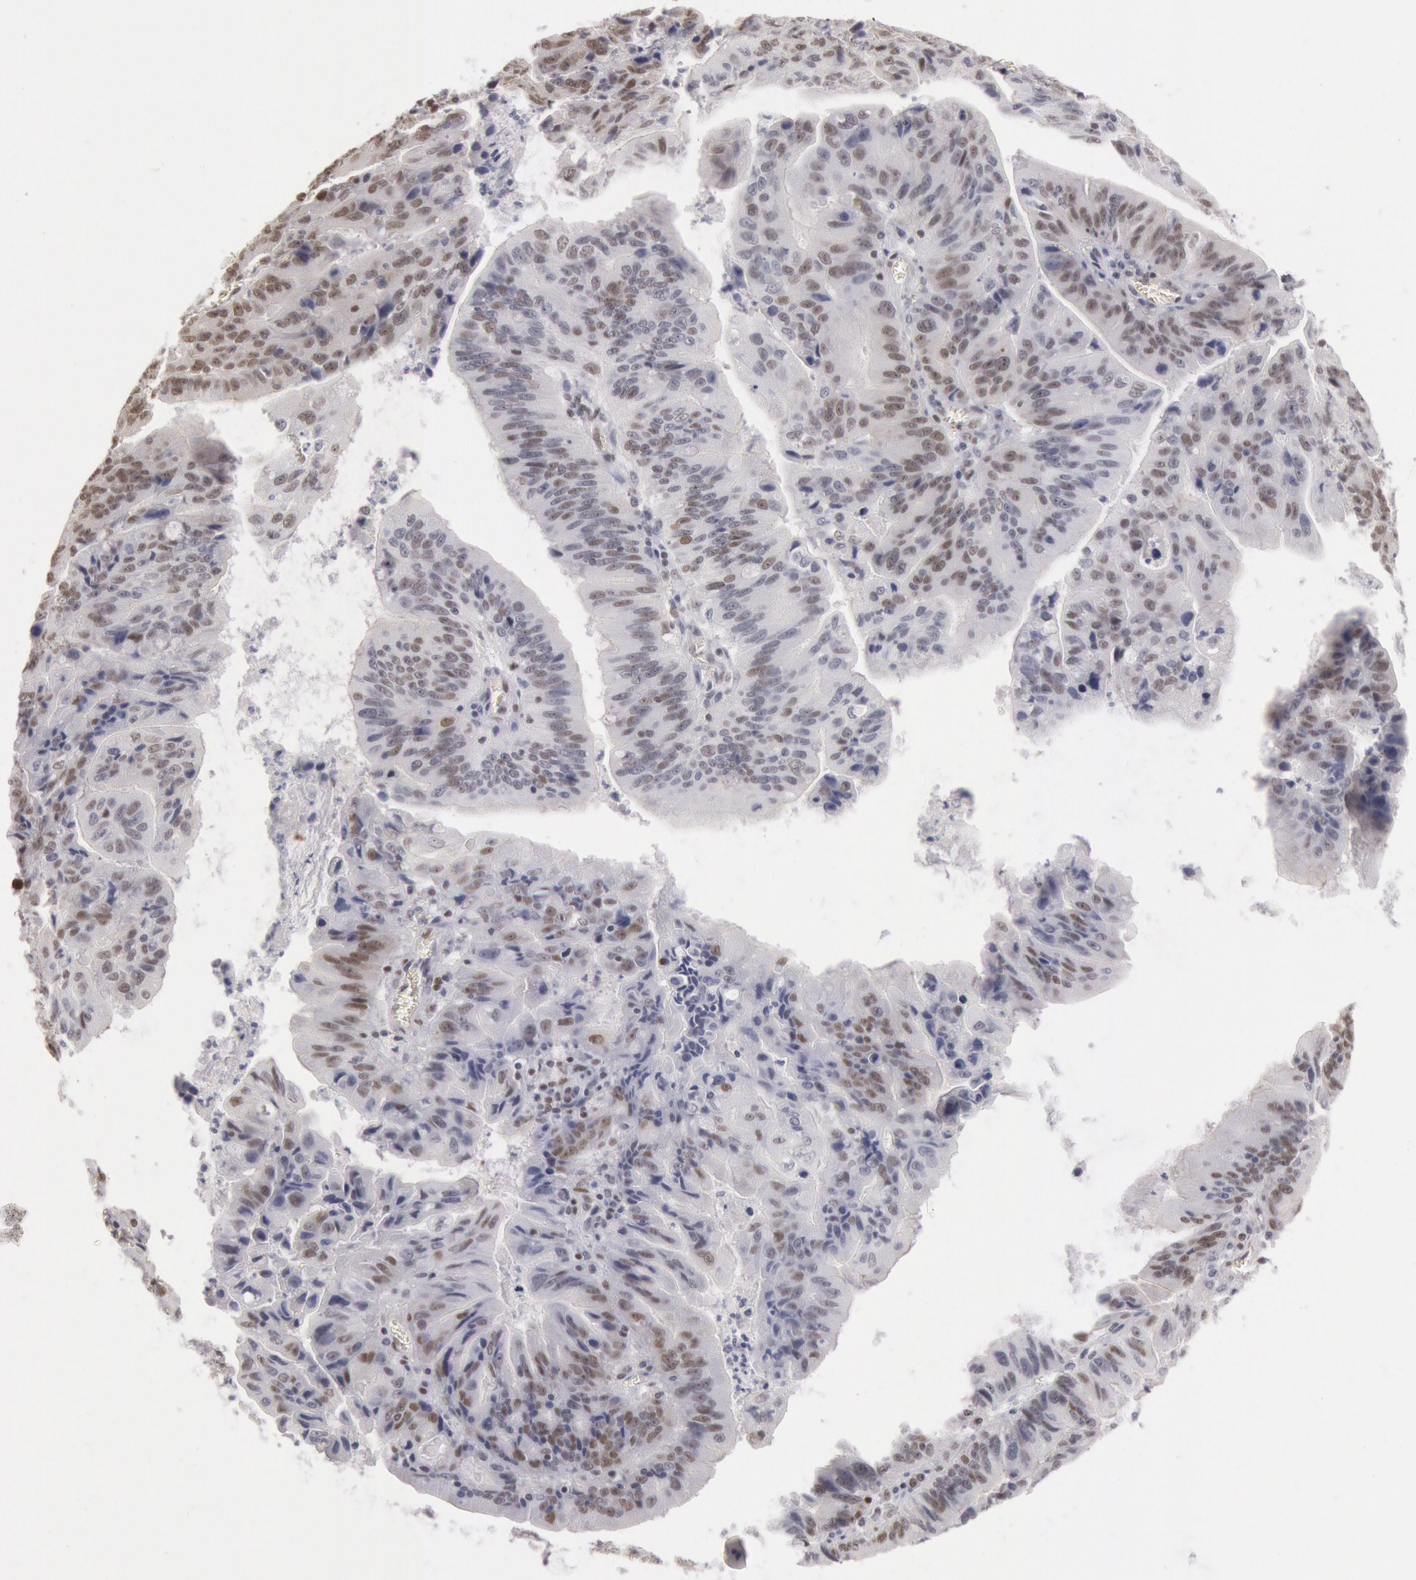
{"staining": {"intensity": "weak", "quantity": ">75%", "location": "nuclear"}, "tissue": "stomach cancer", "cell_type": "Tumor cells", "image_type": "cancer", "snomed": [{"axis": "morphology", "description": "Adenocarcinoma, NOS"}, {"axis": "topography", "description": "Stomach, upper"}], "caption": "A brown stain highlights weak nuclear staining of a protein in human stomach adenocarcinoma tumor cells.", "gene": "ESS2", "patient": {"sex": "male", "age": 63}}